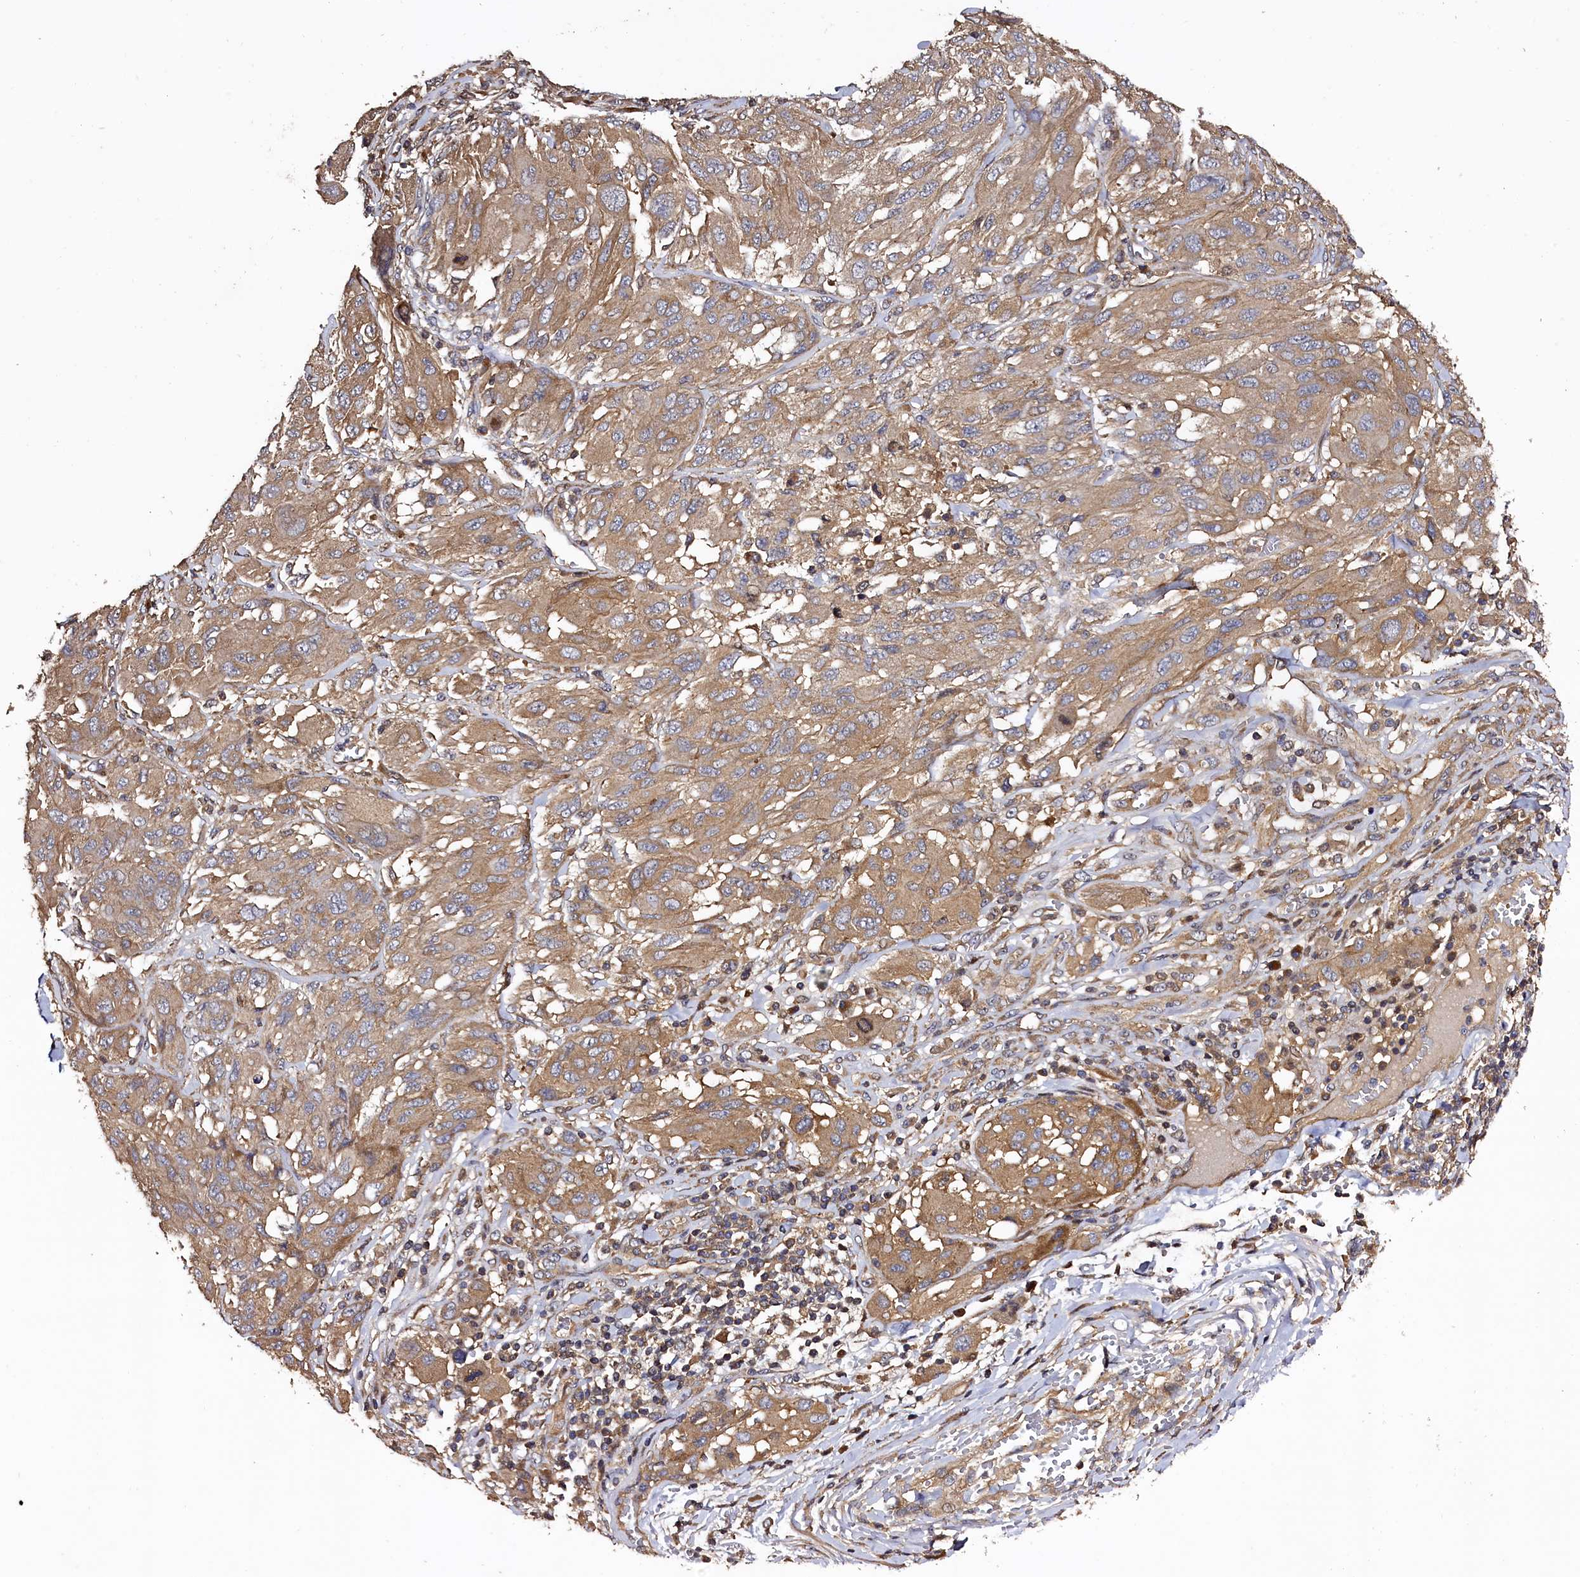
{"staining": {"intensity": "moderate", "quantity": ">75%", "location": "cytoplasmic/membranous"}, "tissue": "melanoma", "cell_type": "Tumor cells", "image_type": "cancer", "snomed": [{"axis": "morphology", "description": "Malignant melanoma, NOS"}, {"axis": "topography", "description": "Skin"}], "caption": "This is a histology image of immunohistochemistry (IHC) staining of melanoma, which shows moderate expression in the cytoplasmic/membranous of tumor cells.", "gene": "KLC2", "patient": {"sex": "female", "age": 91}}